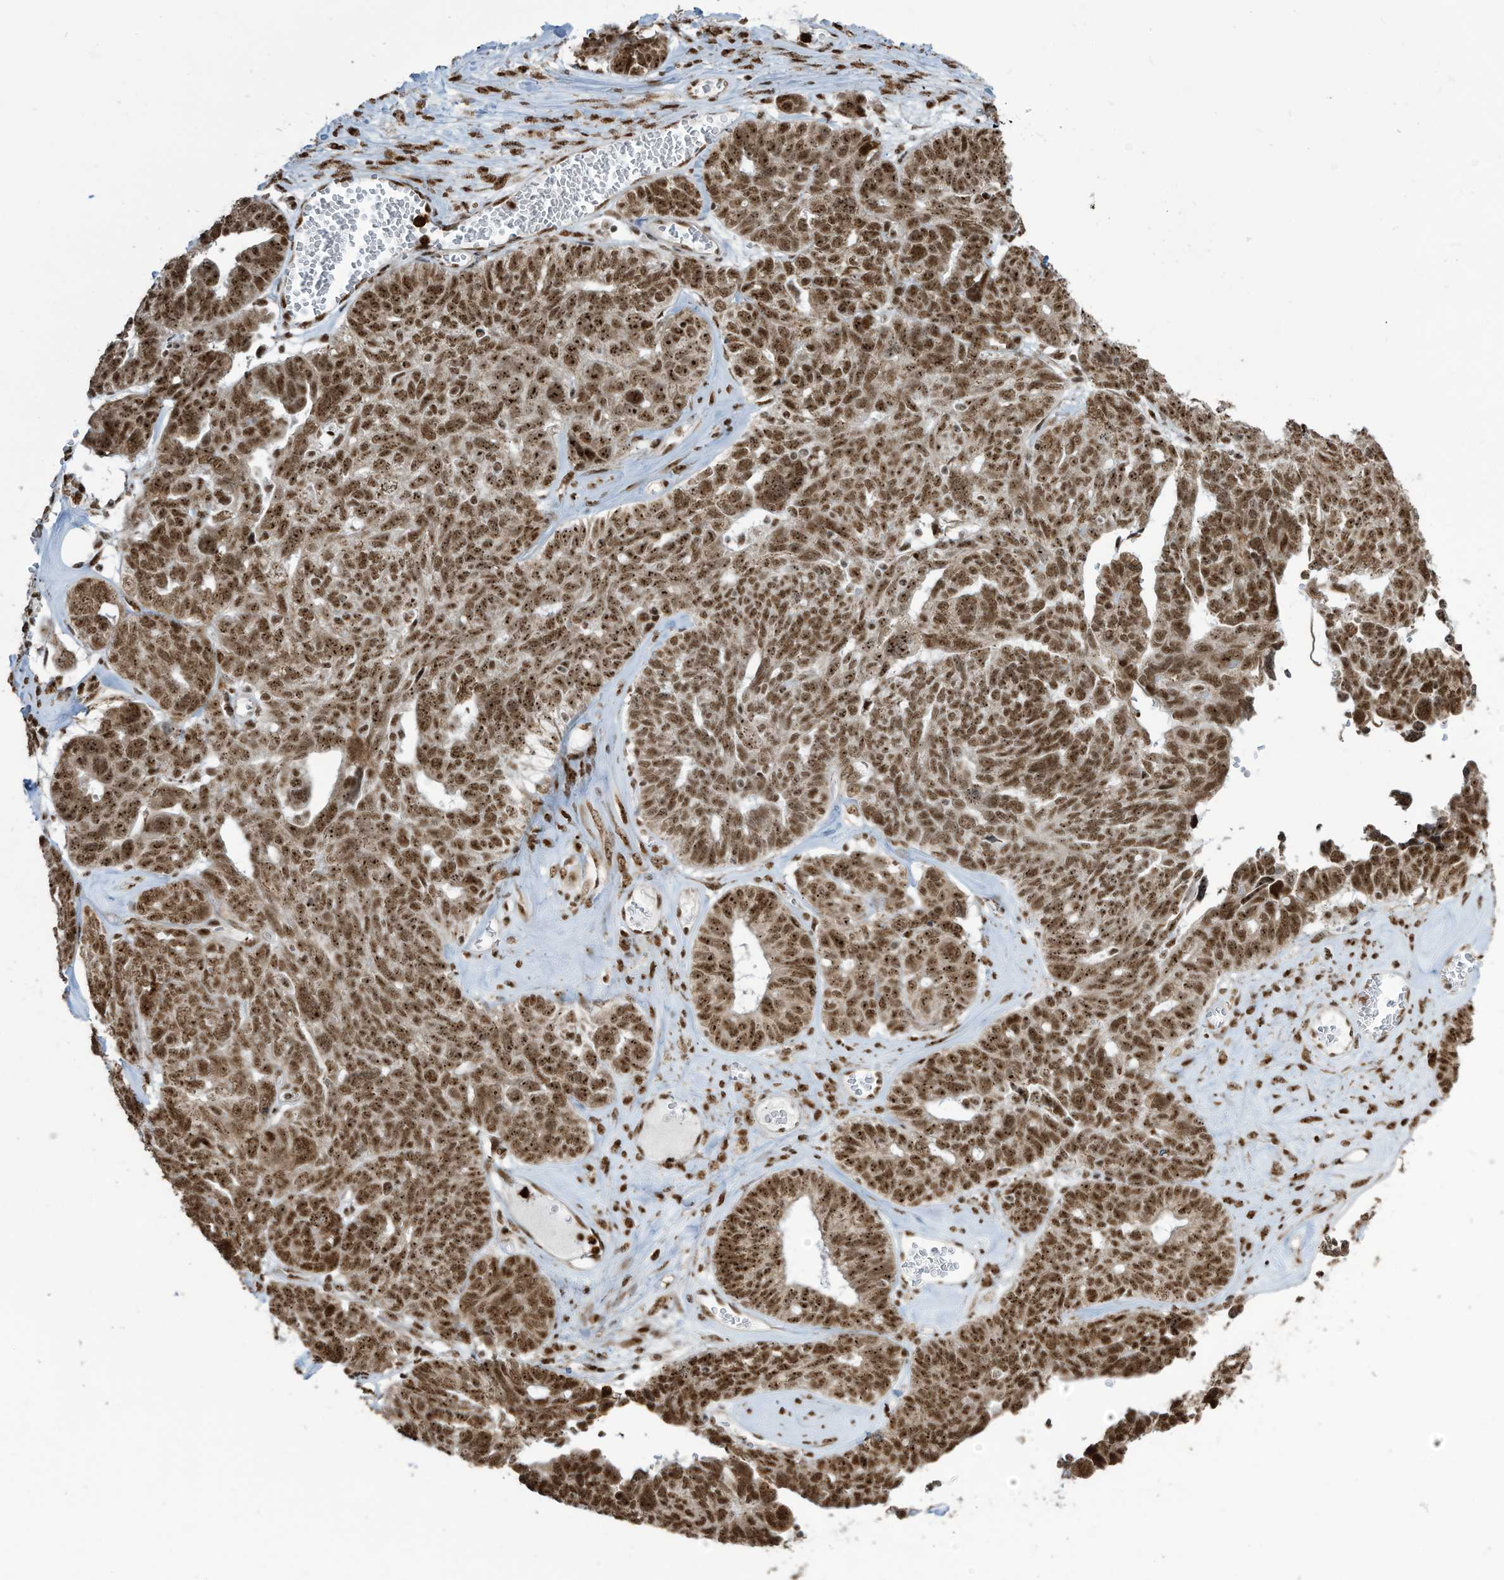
{"staining": {"intensity": "moderate", "quantity": ">75%", "location": "nuclear"}, "tissue": "ovarian cancer", "cell_type": "Tumor cells", "image_type": "cancer", "snomed": [{"axis": "morphology", "description": "Cystadenocarcinoma, serous, NOS"}, {"axis": "topography", "description": "Ovary"}], "caption": "This micrograph exhibits ovarian cancer stained with immunohistochemistry to label a protein in brown. The nuclear of tumor cells show moderate positivity for the protein. Nuclei are counter-stained blue.", "gene": "LBH", "patient": {"sex": "female", "age": 79}}